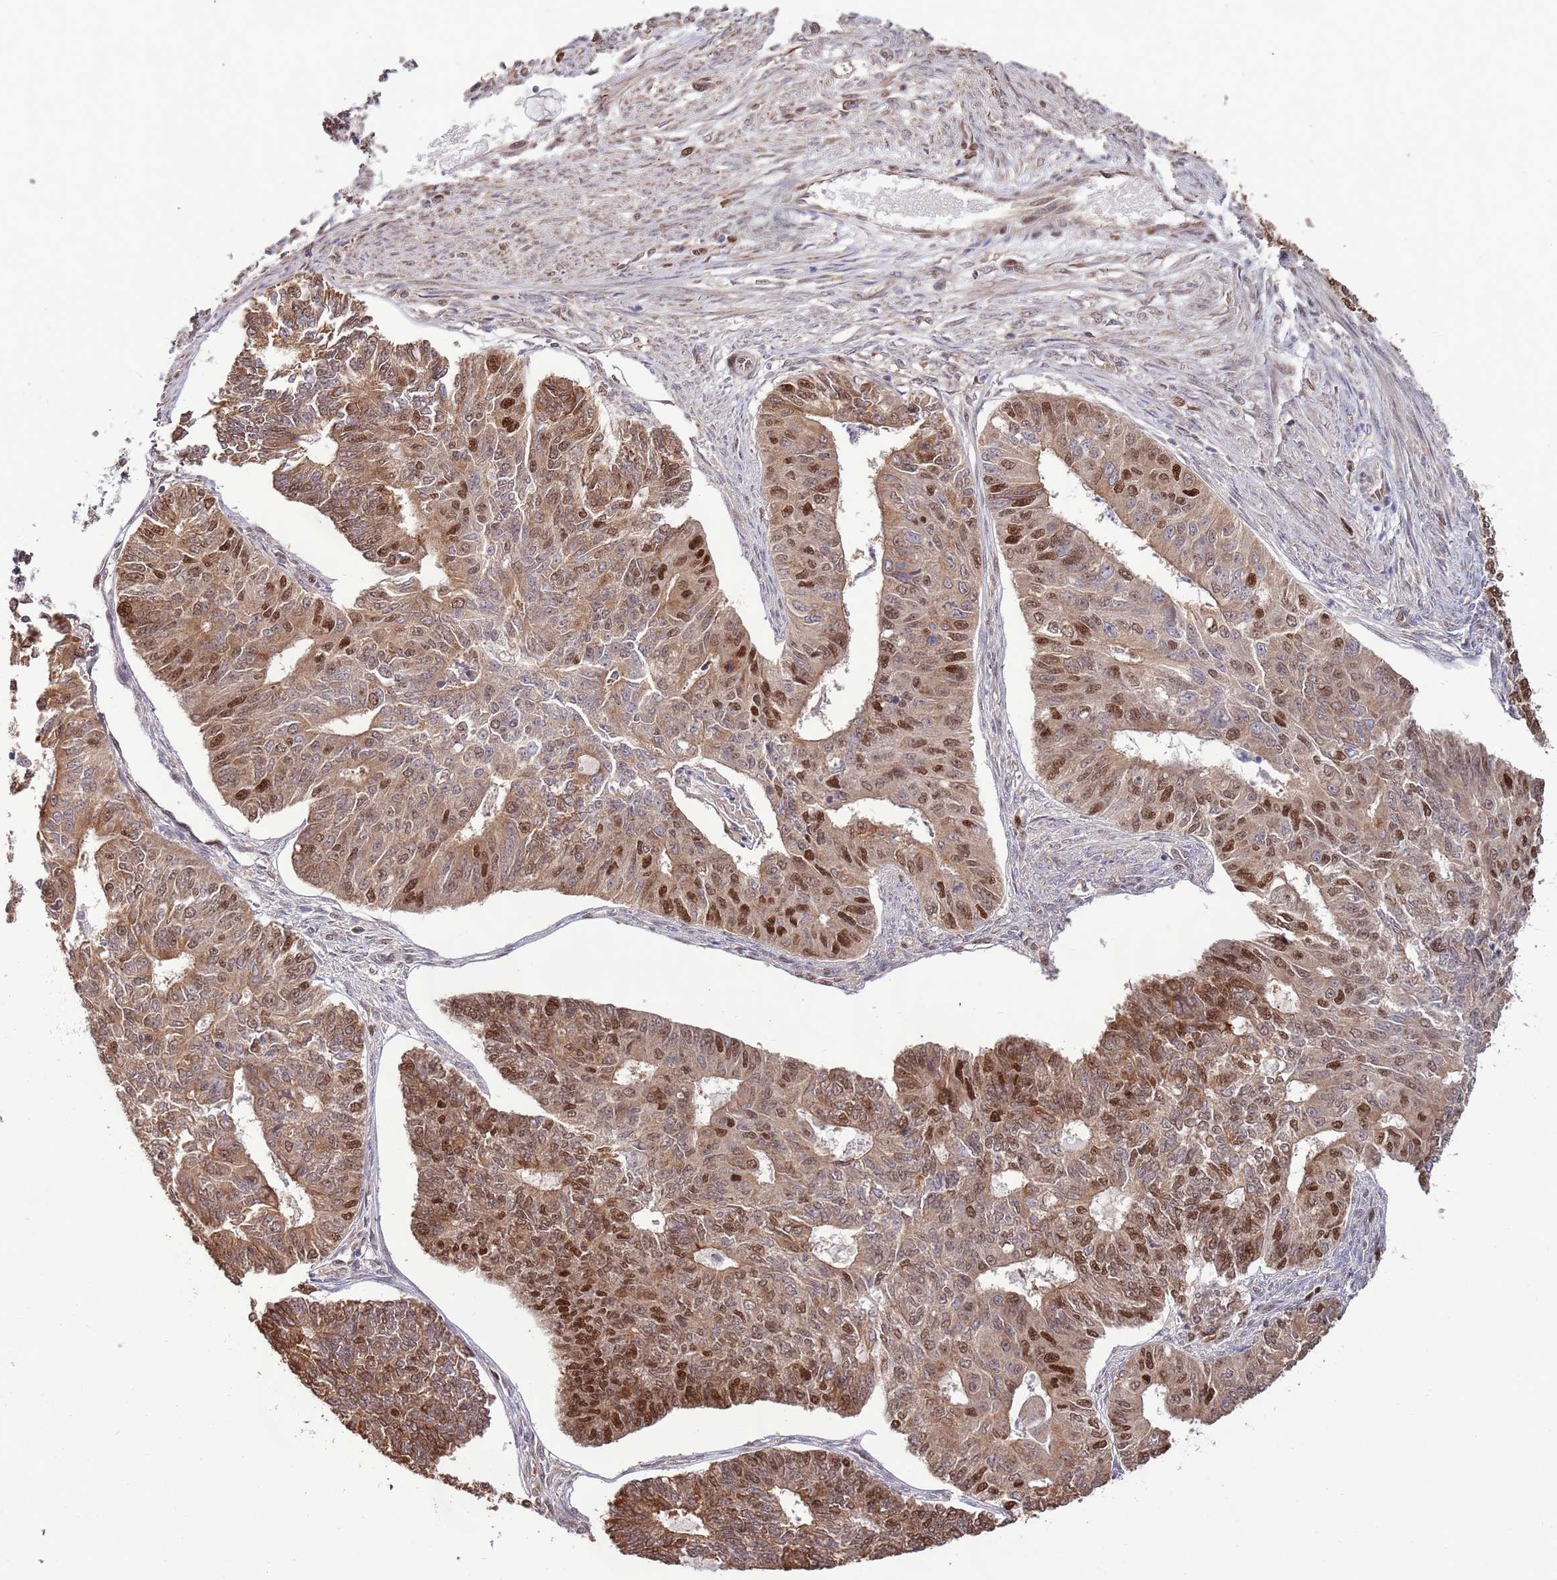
{"staining": {"intensity": "moderate", "quantity": ">75%", "location": "cytoplasmic/membranous,nuclear"}, "tissue": "endometrial cancer", "cell_type": "Tumor cells", "image_type": "cancer", "snomed": [{"axis": "morphology", "description": "Adenocarcinoma, NOS"}, {"axis": "topography", "description": "Endometrium"}], "caption": "Protein expression analysis of human endometrial cancer reveals moderate cytoplasmic/membranous and nuclear staining in about >75% of tumor cells. (DAB IHC with brightfield microscopy, high magnification).", "gene": "RIF1", "patient": {"sex": "female", "age": 32}}